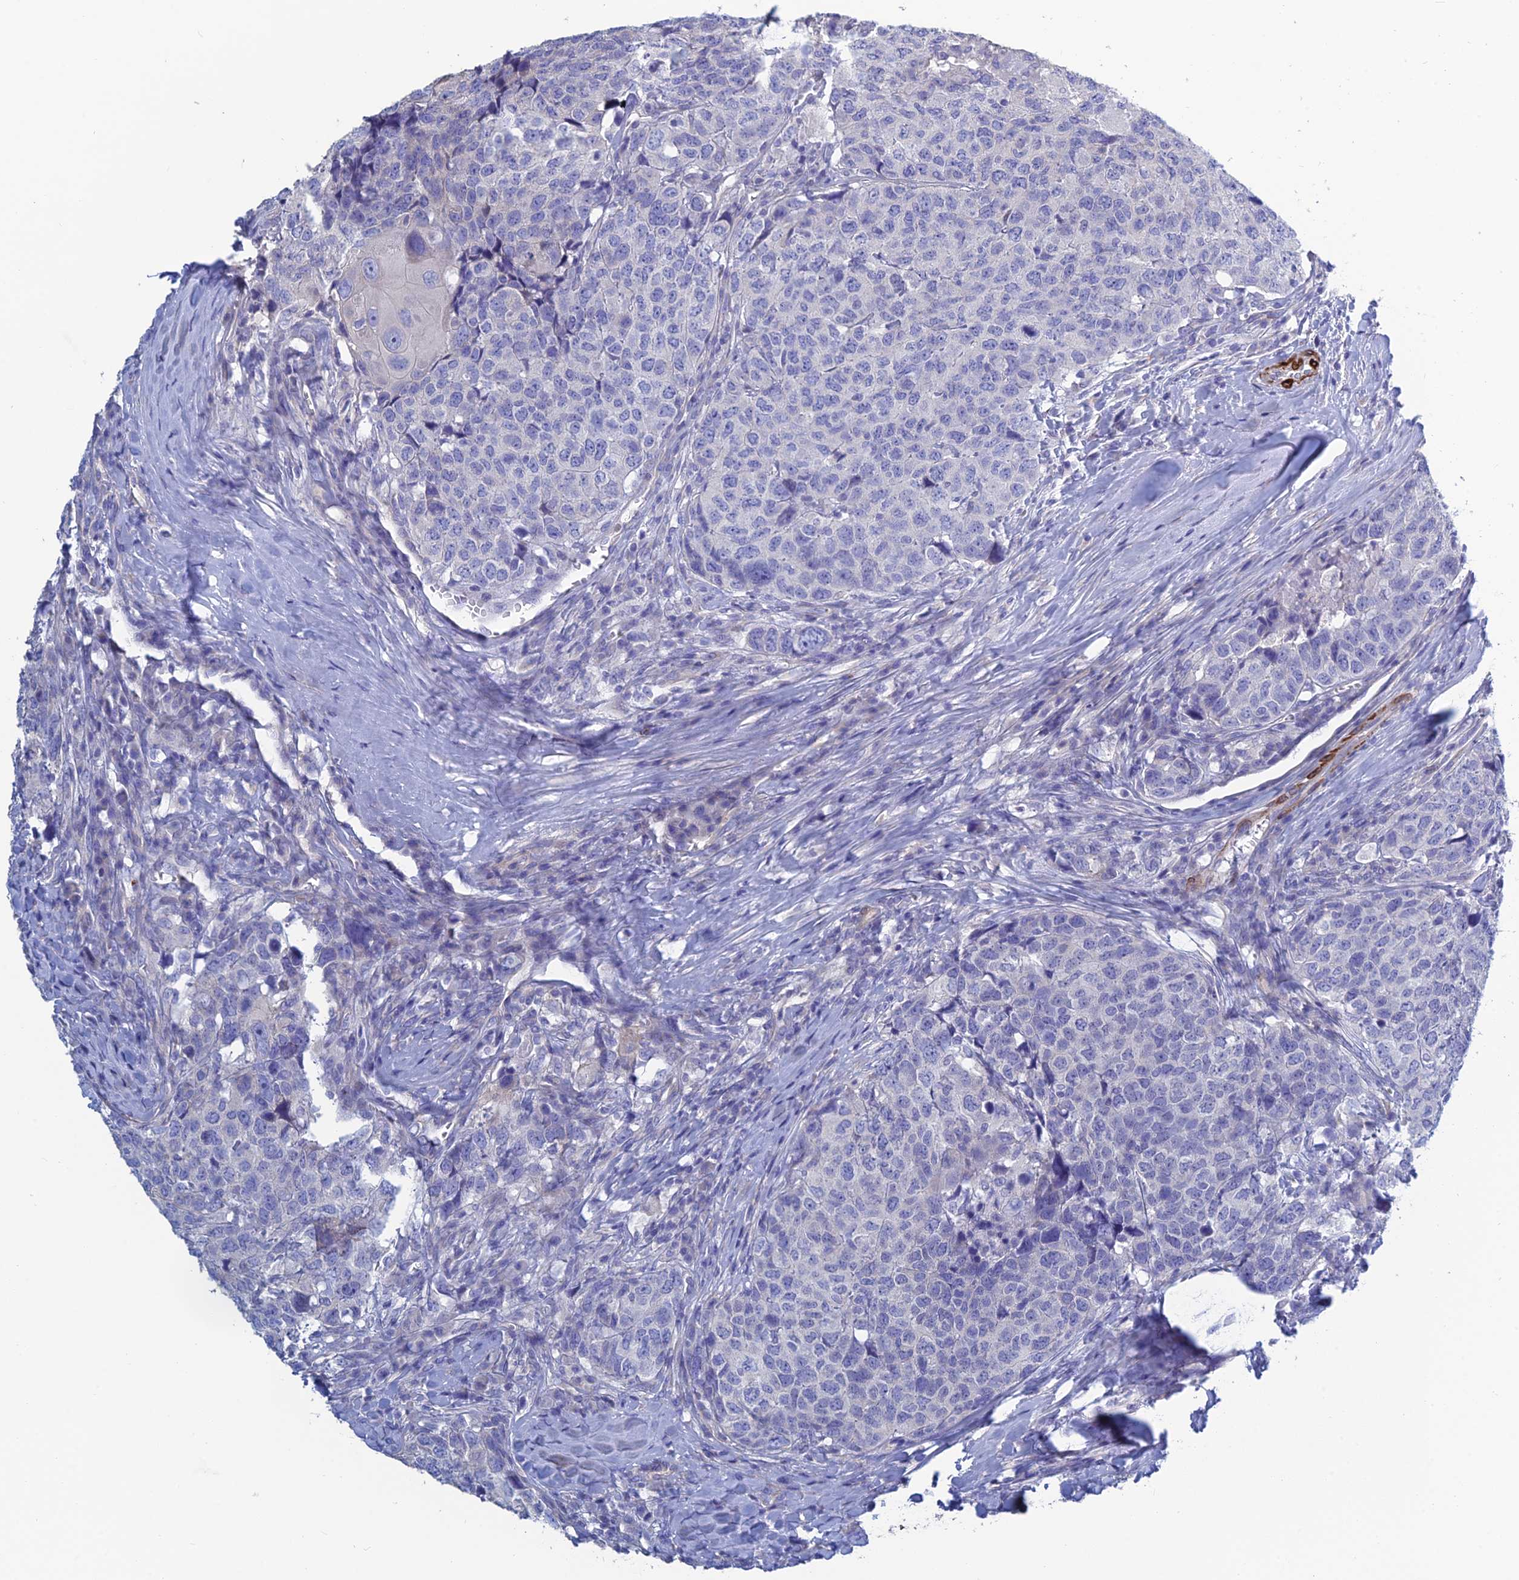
{"staining": {"intensity": "negative", "quantity": "none", "location": "none"}, "tissue": "head and neck cancer", "cell_type": "Tumor cells", "image_type": "cancer", "snomed": [{"axis": "morphology", "description": "Squamous cell carcinoma, NOS"}, {"axis": "topography", "description": "Head-Neck"}], "caption": "This is a image of immunohistochemistry (IHC) staining of head and neck cancer, which shows no positivity in tumor cells.", "gene": "PCDHA8", "patient": {"sex": "male", "age": 66}}